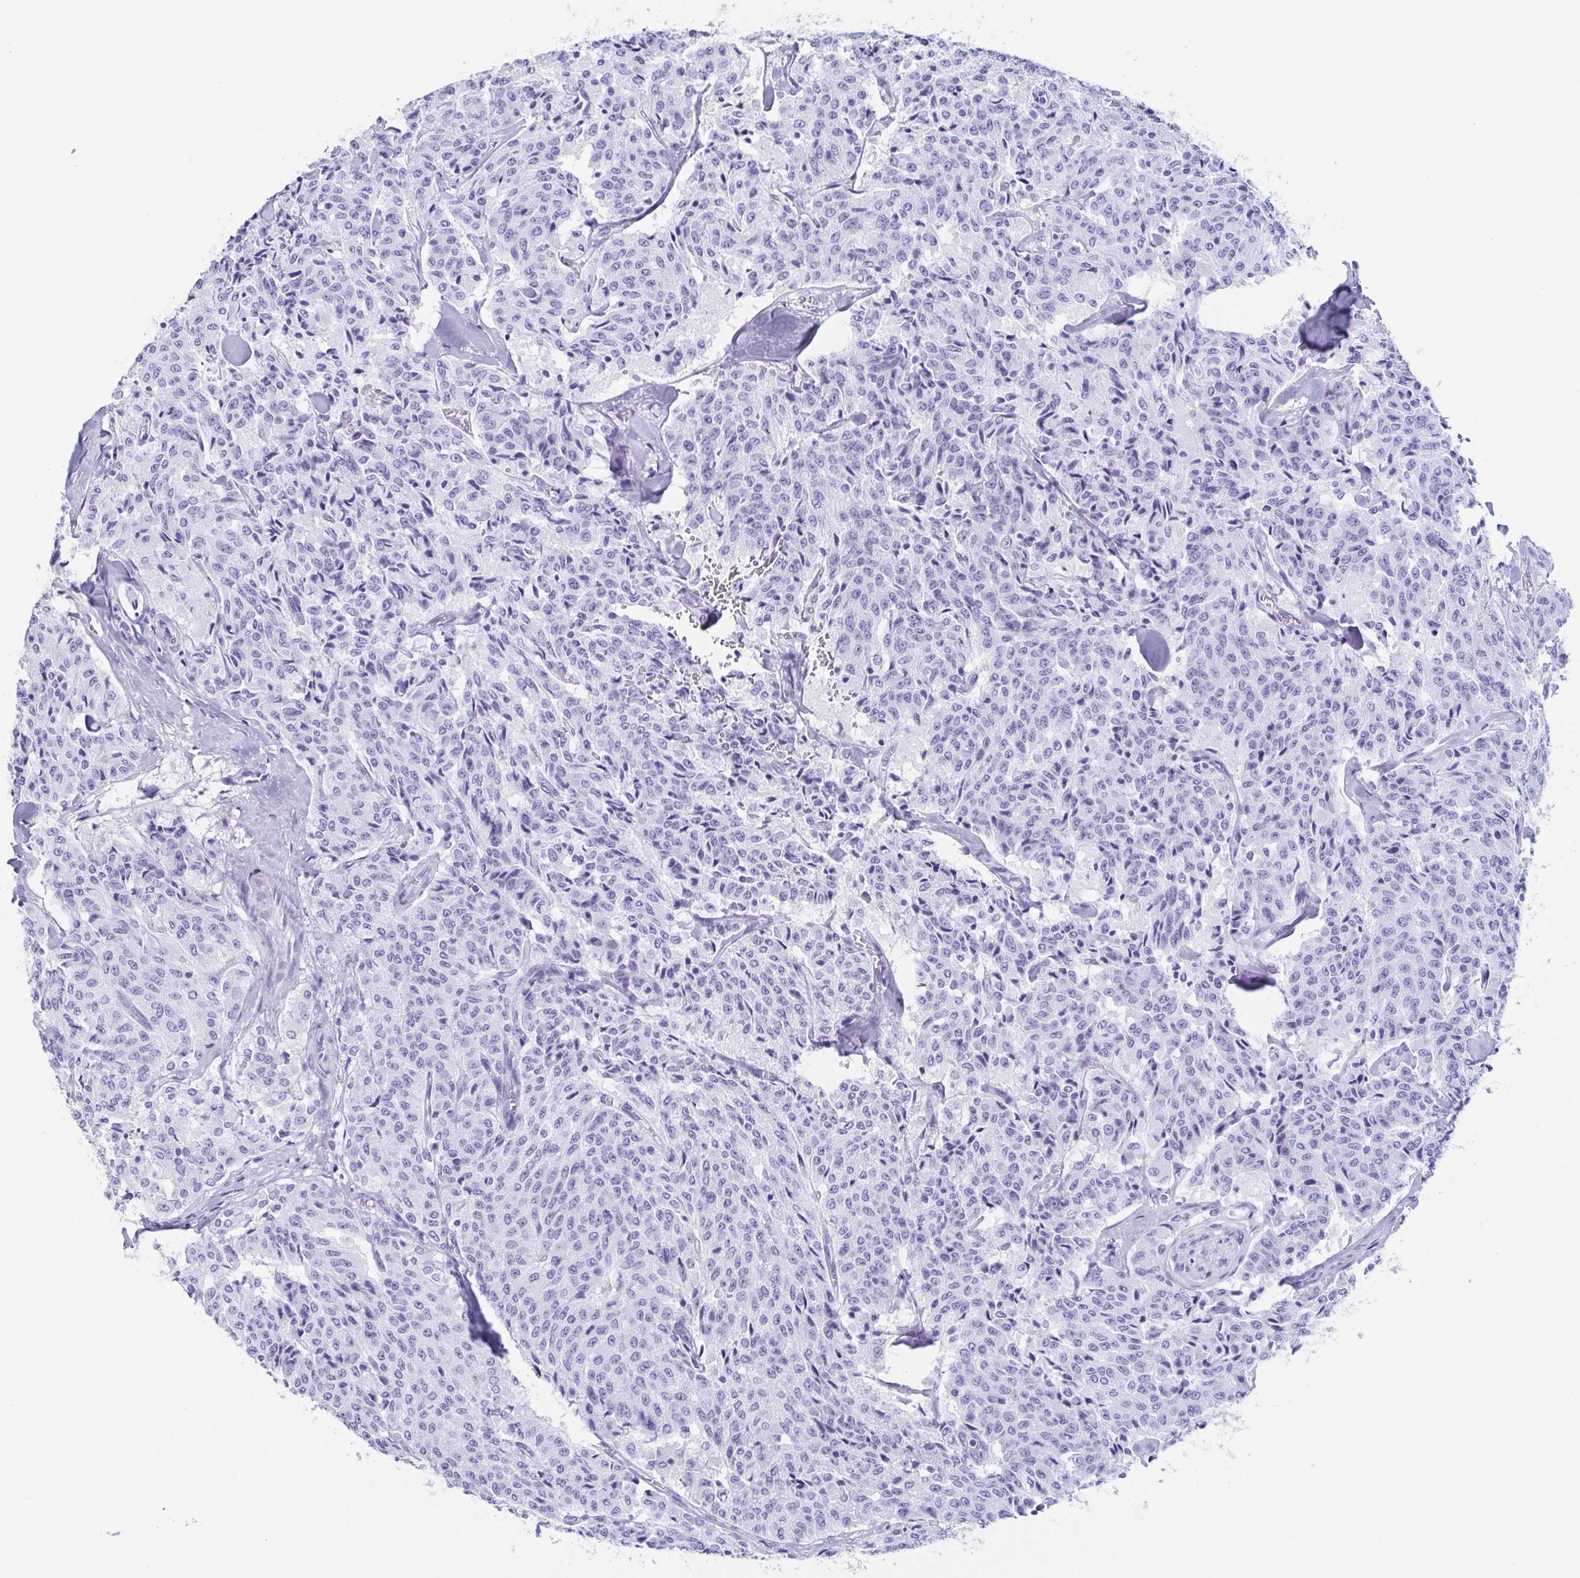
{"staining": {"intensity": "negative", "quantity": "none", "location": "none"}, "tissue": "carcinoid", "cell_type": "Tumor cells", "image_type": "cancer", "snomed": [{"axis": "morphology", "description": "Carcinoid, malignant, NOS"}, {"axis": "topography", "description": "Lung"}], "caption": "IHC photomicrograph of malignant carcinoid stained for a protein (brown), which reveals no staining in tumor cells.", "gene": "LYRM2", "patient": {"sex": "male", "age": 71}}